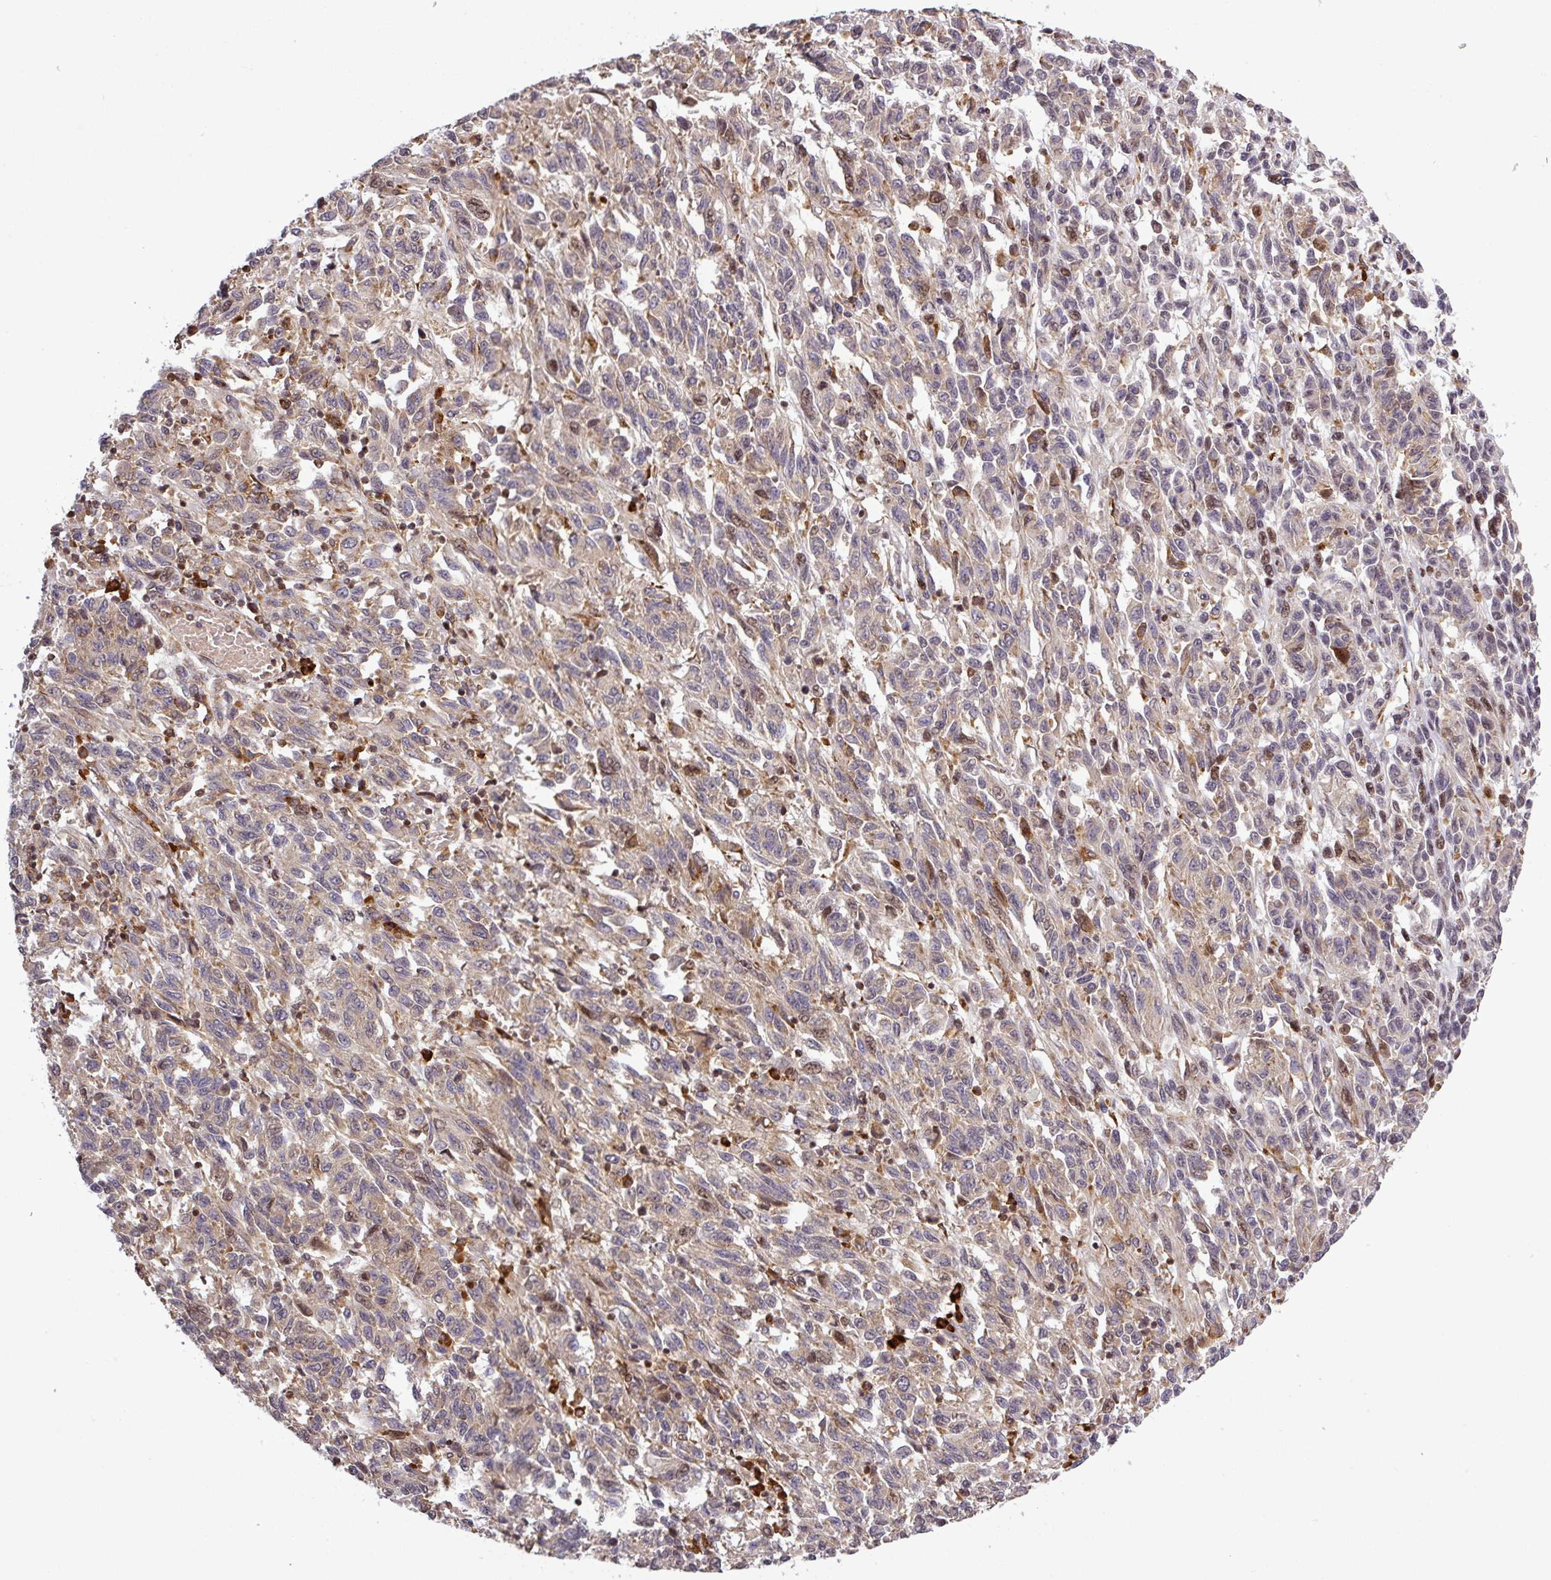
{"staining": {"intensity": "moderate", "quantity": ">75%", "location": "cytoplasmic/membranous"}, "tissue": "melanoma", "cell_type": "Tumor cells", "image_type": "cancer", "snomed": [{"axis": "morphology", "description": "Malignant melanoma, Metastatic site"}, {"axis": "topography", "description": "Lung"}], "caption": "IHC photomicrograph of human melanoma stained for a protein (brown), which displays medium levels of moderate cytoplasmic/membranous expression in approximately >75% of tumor cells.", "gene": "LRRC74B", "patient": {"sex": "male", "age": 64}}